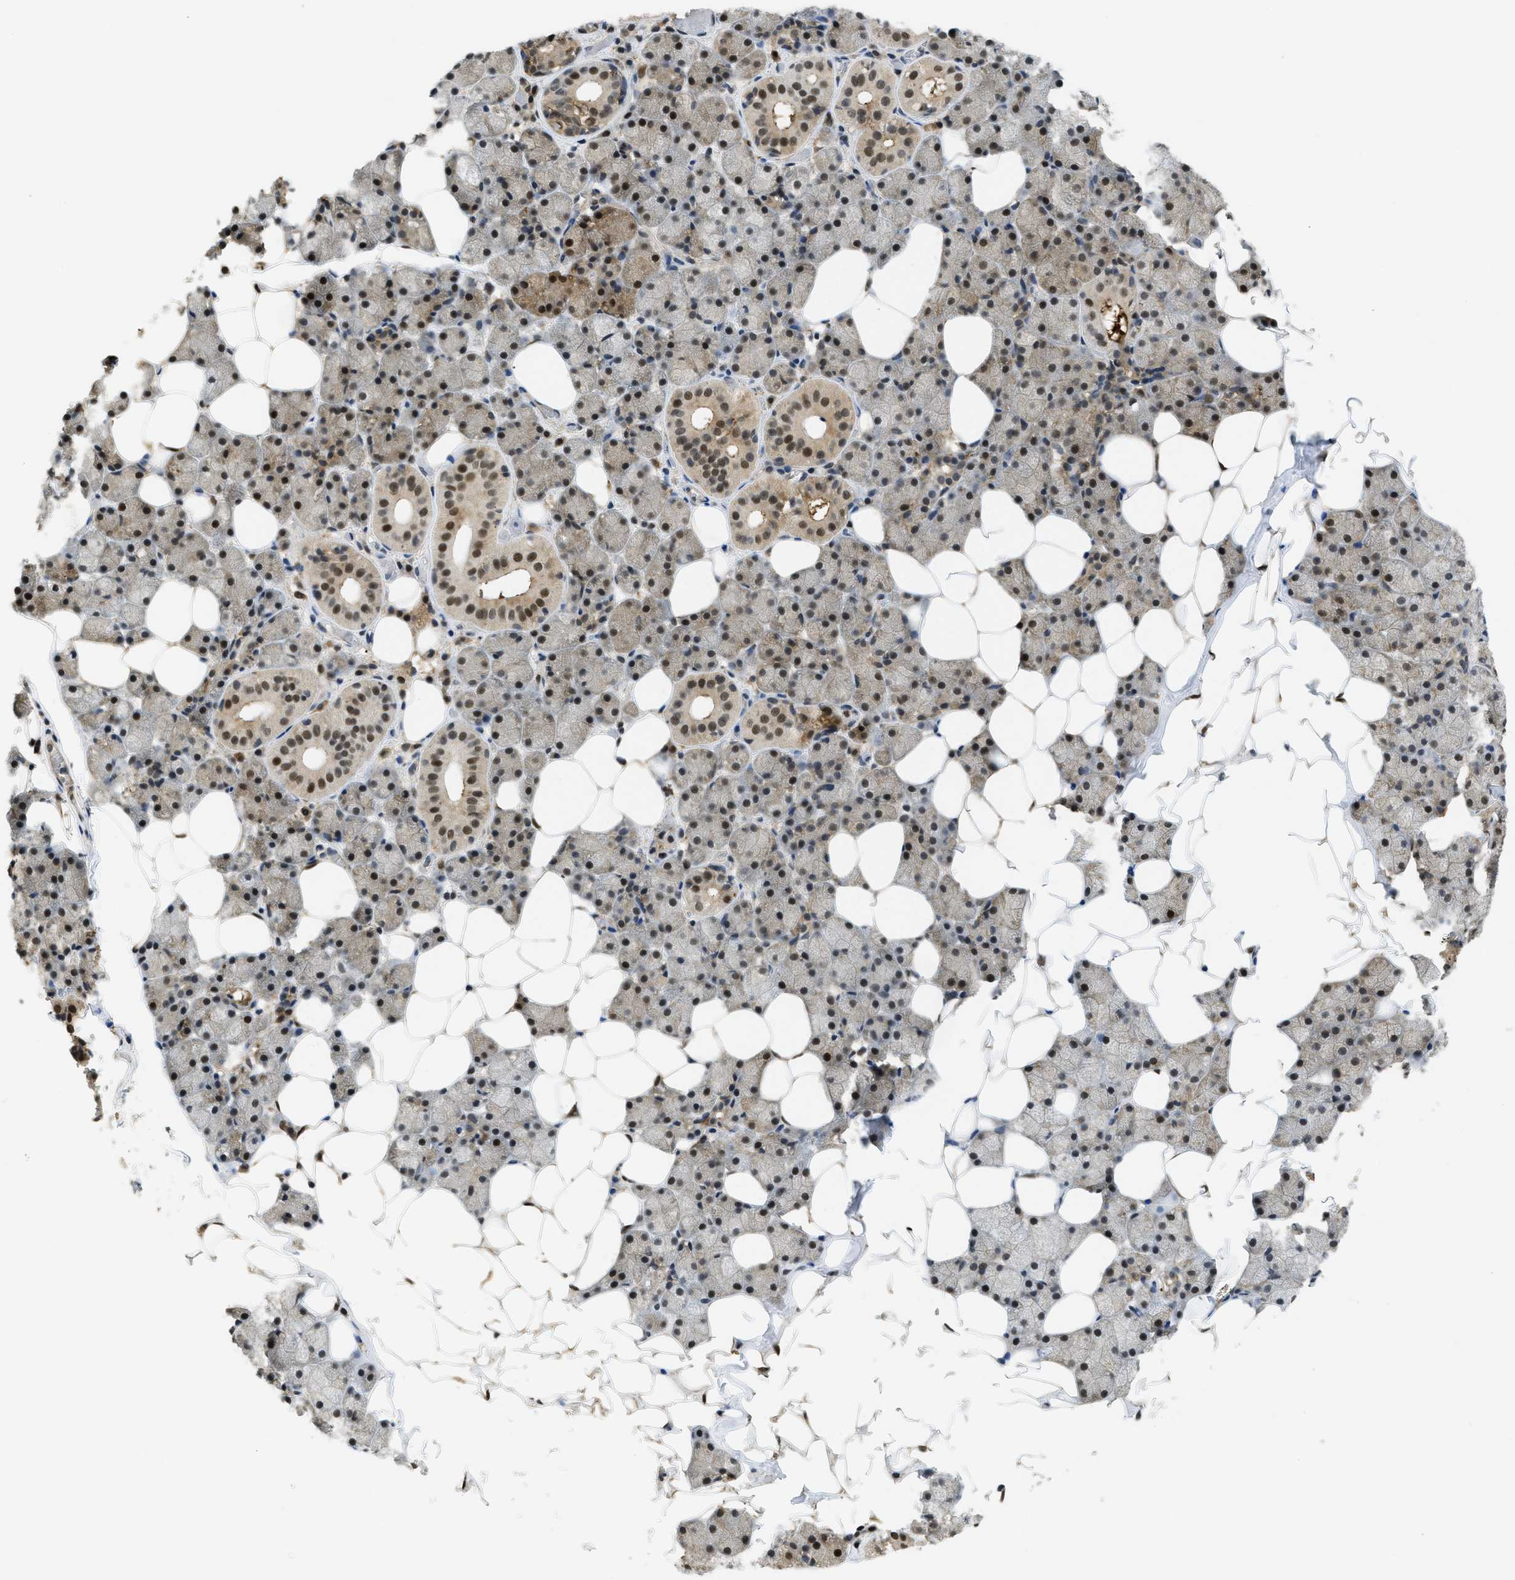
{"staining": {"intensity": "moderate", "quantity": "25%-75%", "location": "nuclear"}, "tissue": "salivary gland", "cell_type": "Glandular cells", "image_type": "normal", "snomed": [{"axis": "morphology", "description": "Normal tissue, NOS"}, {"axis": "topography", "description": "Salivary gland"}], "caption": "The photomicrograph exhibits staining of normal salivary gland, revealing moderate nuclear protein positivity (brown color) within glandular cells.", "gene": "PSMC5", "patient": {"sex": "female", "age": 33}}